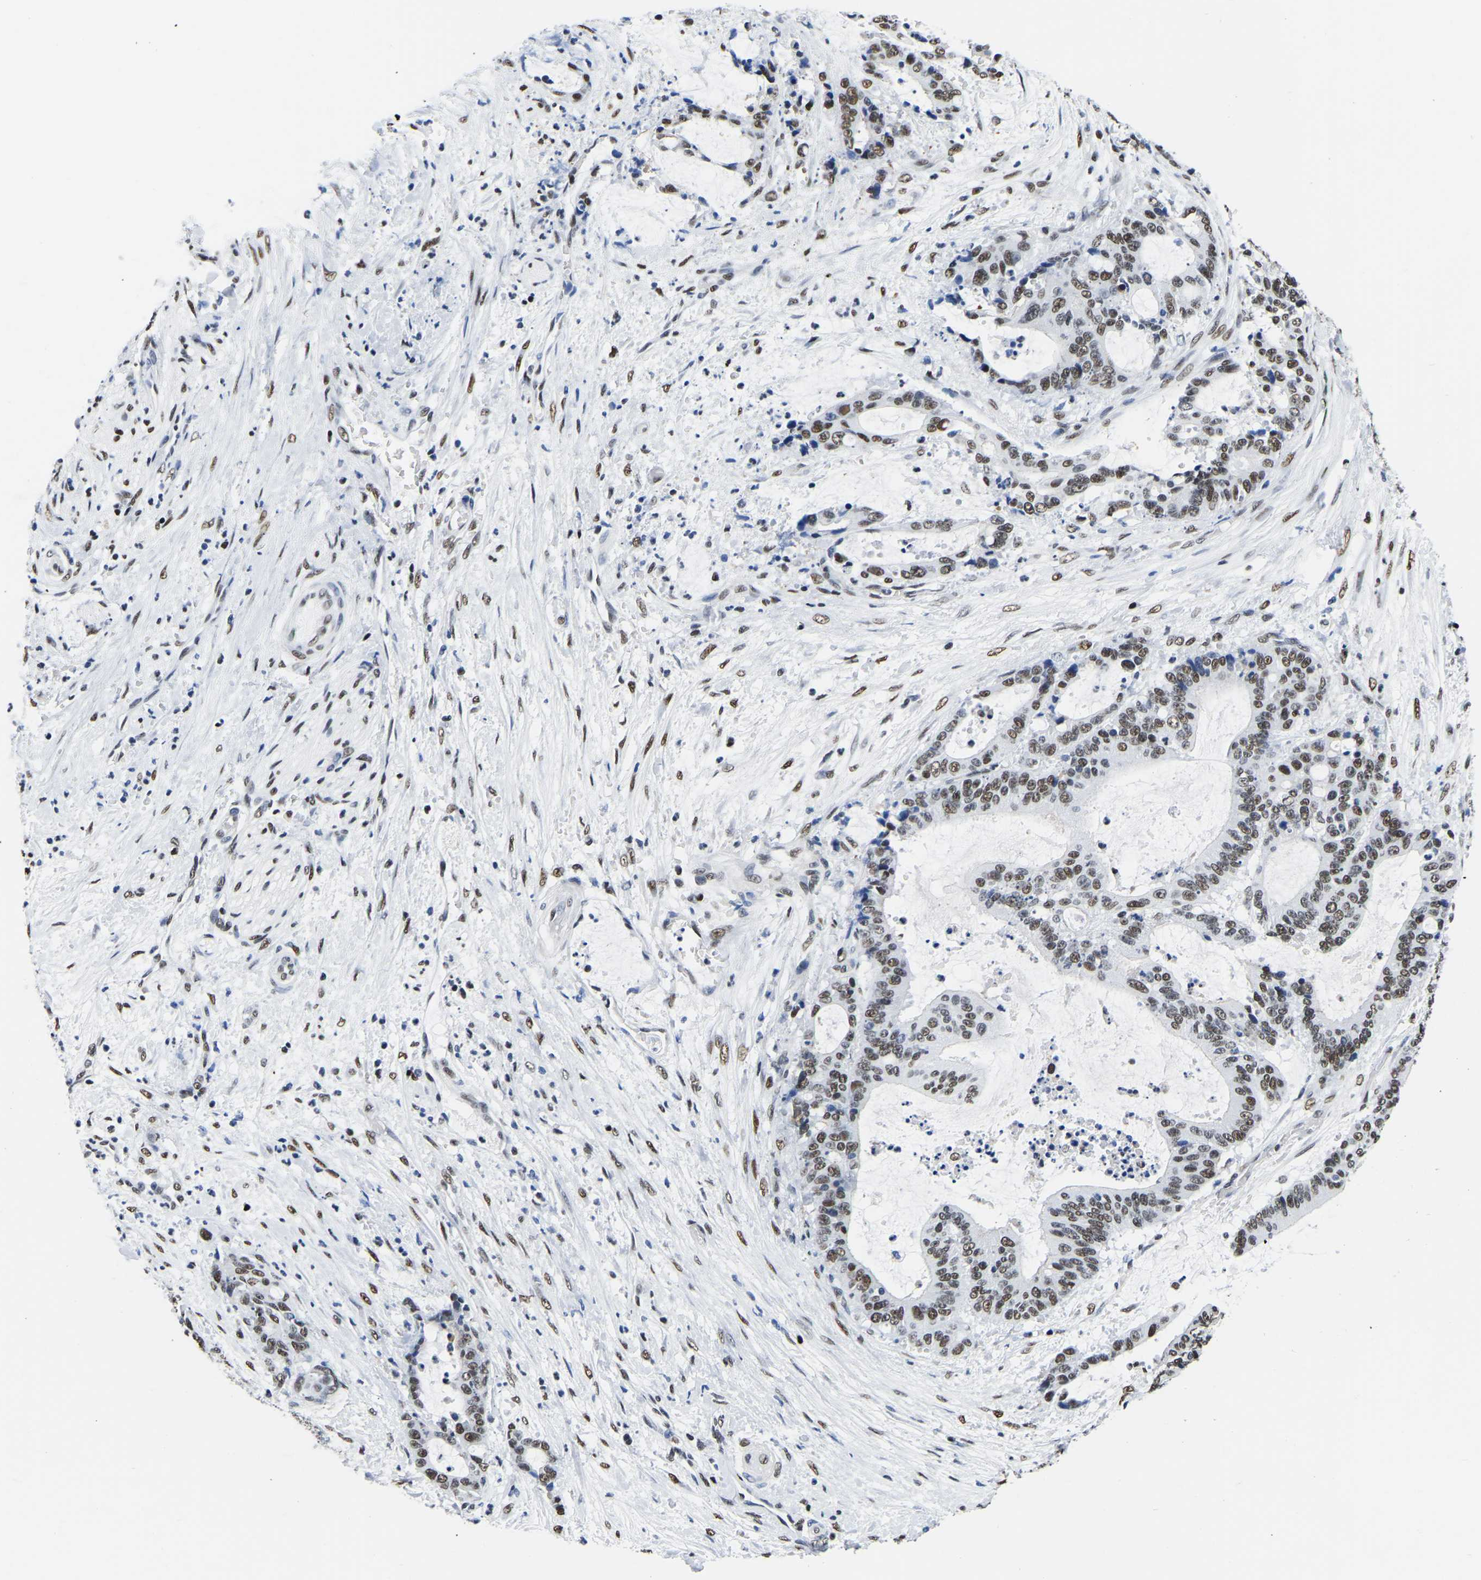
{"staining": {"intensity": "moderate", "quantity": ">75%", "location": "nuclear"}, "tissue": "liver cancer", "cell_type": "Tumor cells", "image_type": "cancer", "snomed": [{"axis": "morphology", "description": "Normal tissue, NOS"}, {"axis": "morphology", "description": "Cholangiocarcinoma"}, {"axis": "topography", "description": "Liver"}, {"axis": "topography", "description": "Peripheral nerve tissue"}], "caption": "Tumor cells reveal moderate nuclear staining in approximately >75% of cells in liver cancer.", "gene": "UBA1", "patient": {"sex": "female", "age": 73}}